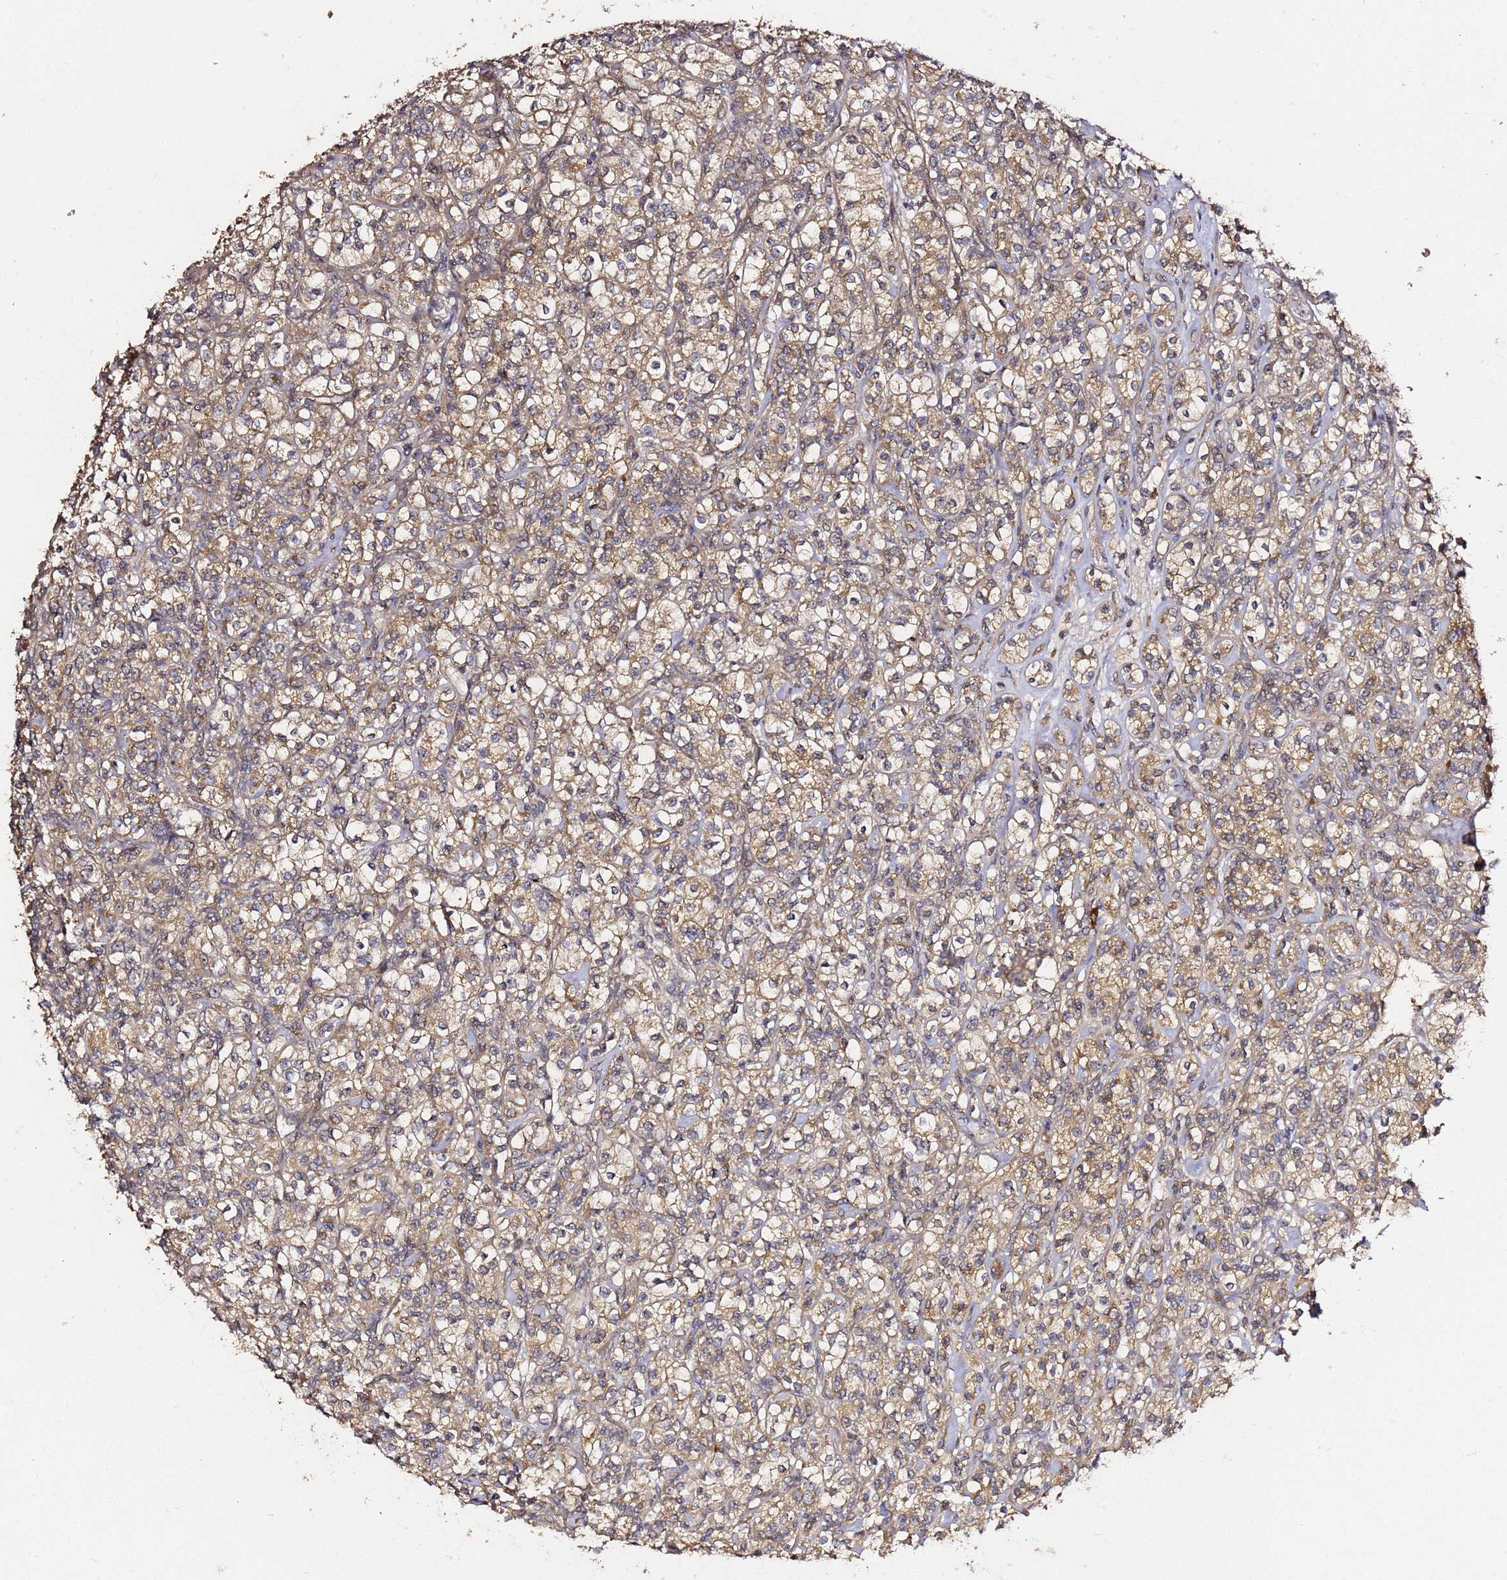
{"staining": {"intensity": "moderate", "quantity": ">75%", "location": "cytoplasmic/membranous"}, "tissue": "renal cancer", "cell_type": "Tumor cells", "image_type": "cancer", "snomed": [{"axis": "morphology", "description": "Adenocarcinoma, NOS"}, {"axis": "topography", "description": "Kidney"}], "caption": "Protein expression analysis of human adenocarcinoma (renal) reveals moderate cytoplasmic/membranous expression in about >75% of tumor cells.", "gene": "C6orf136", "patient": {"sex": "male", "age": 77}}